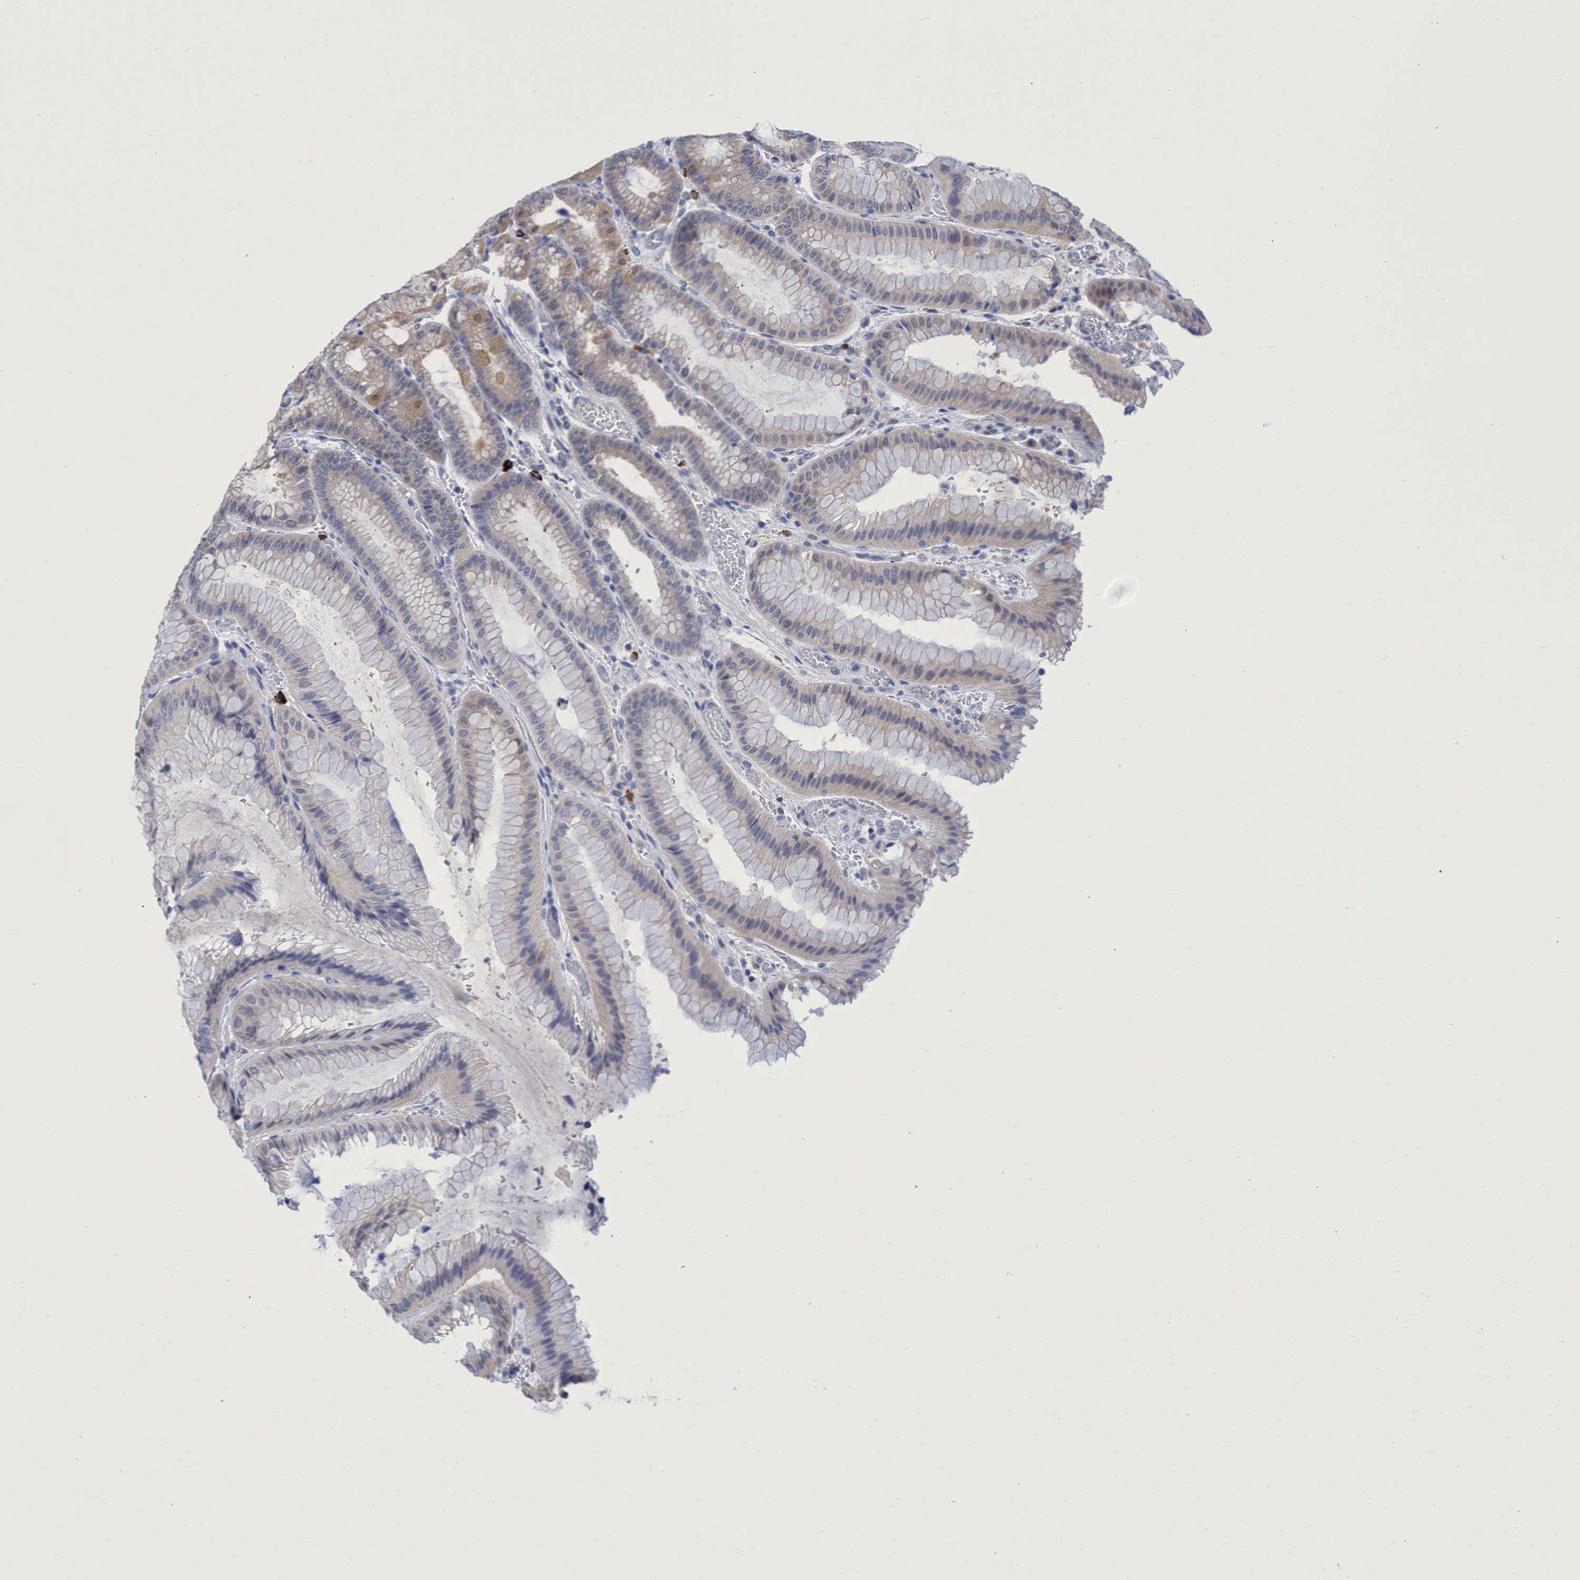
{"staining": {"intensity": "moderate", "quantity": "25%-75%", "location": "cytoplasmic/membranous"}, "tissue": "stomach", "cell_type": "Glandular cells", "image_type": "normal", "snomed": [{"axis": "morphology", "description": "Normal tissue, NOS"}, {"axis": "morphology", "description": "Carcinoid, malignant, NOS"}, {"axis": "topography", "description": "Stomach, upper"}], "caption": "Benign stomach was stained to show a protein in brown. There is medium levels of moderate cytoplasmic/membranous positivity in about 25%-75% of glandular cells. (DAB (3,3'-diaminobenzidine) IHC with brightfield microscopy, high magnification).", "gene": "PNPO", "patient": {"sex": "male", "age": 39}}